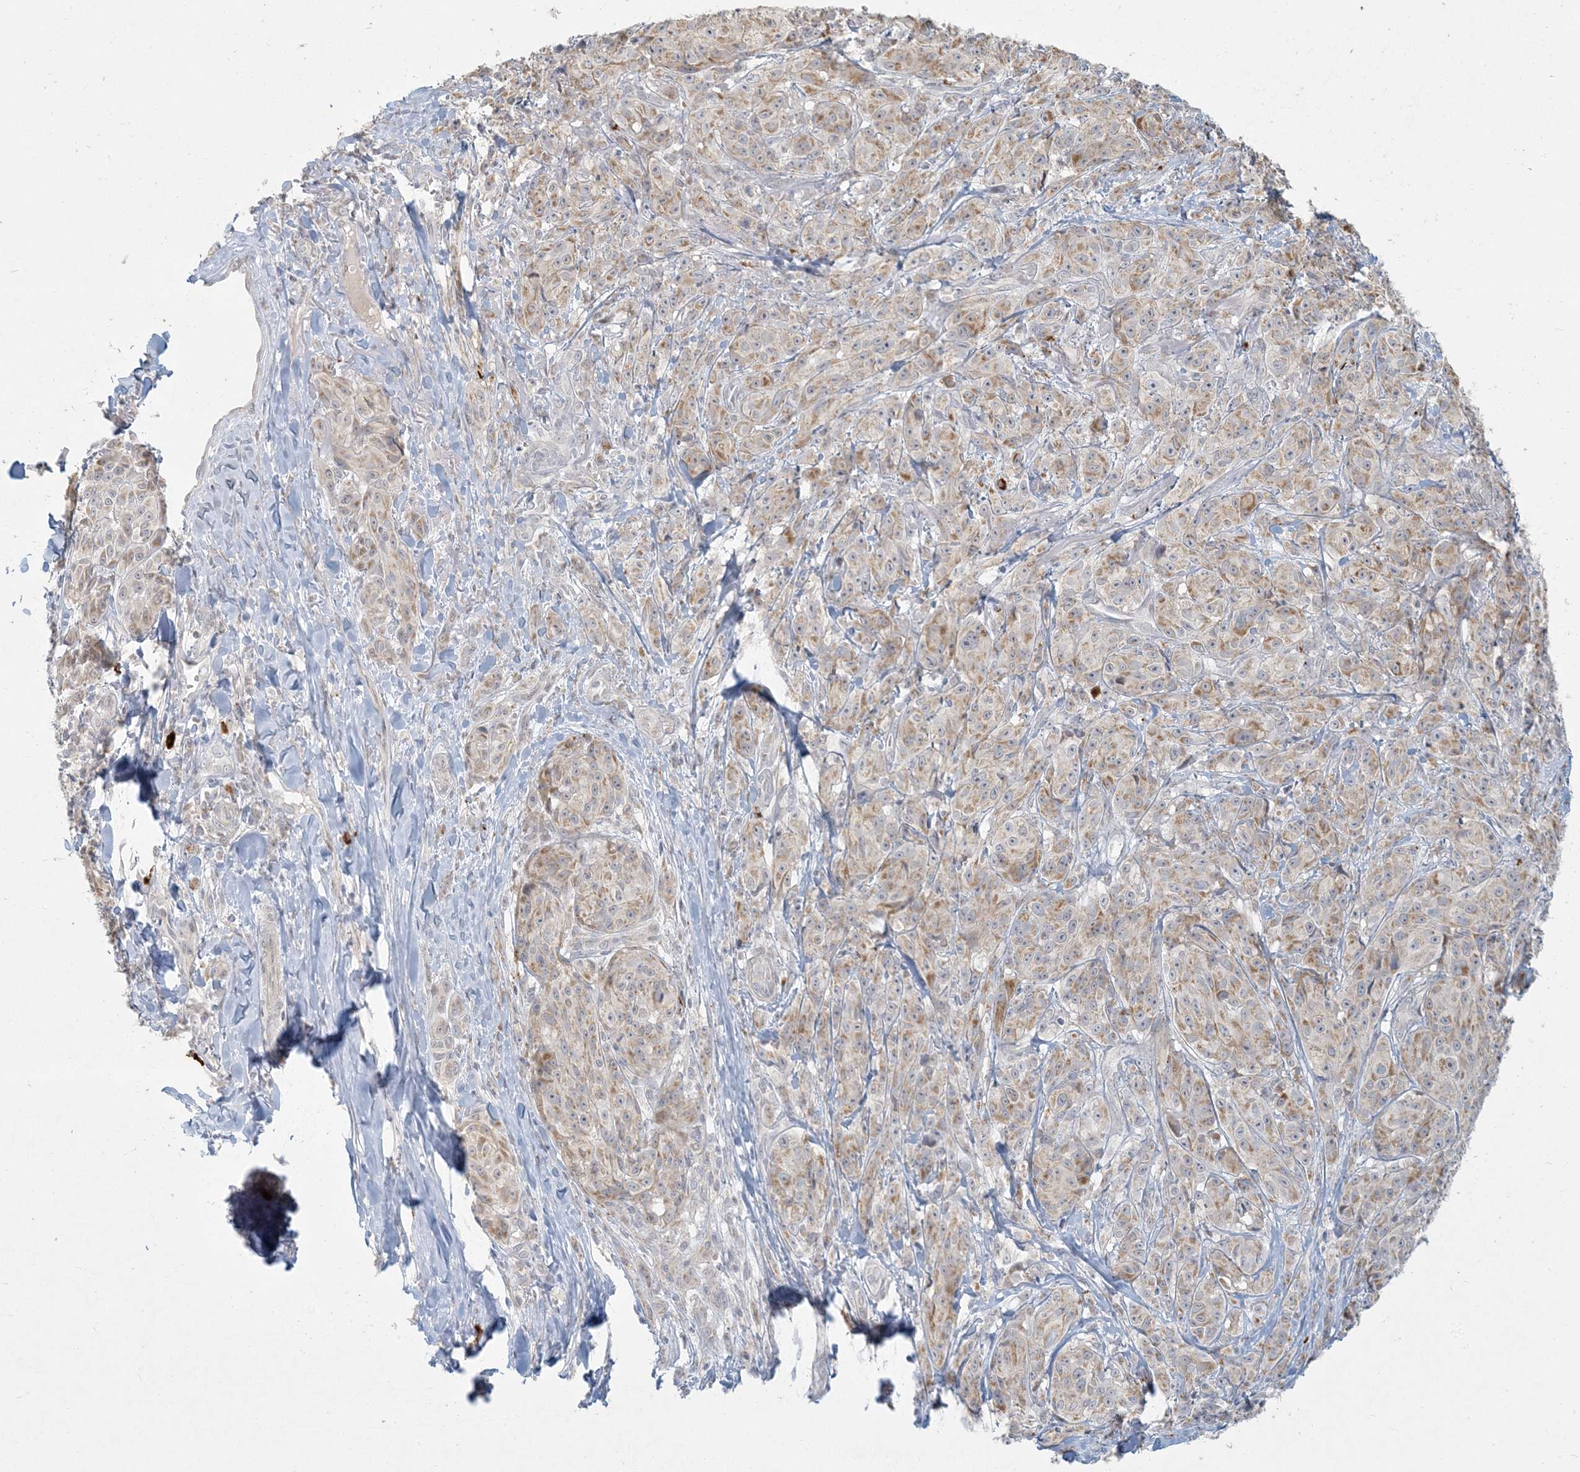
{"staining": {"intensity": "weak", "quantity": "25%-75%", "location": "cytoplasmic/membranous"}, "tissue": "melanoma", "cell_type": "Tumor cells", "image_type": "cancer", "snomed": [{"axis": "morphology", "description": "Malignant melanoma, NOS"}, {"axis": "topography", "description": "Skin"}], "caption": "This is a micrograph of IHC staining of malignant melanoma, which shows weak staining in the cytoplasmic/membranous of tumor cells.", "gene": "MCAT", "patient": {"sex": "male", "age": 73}}